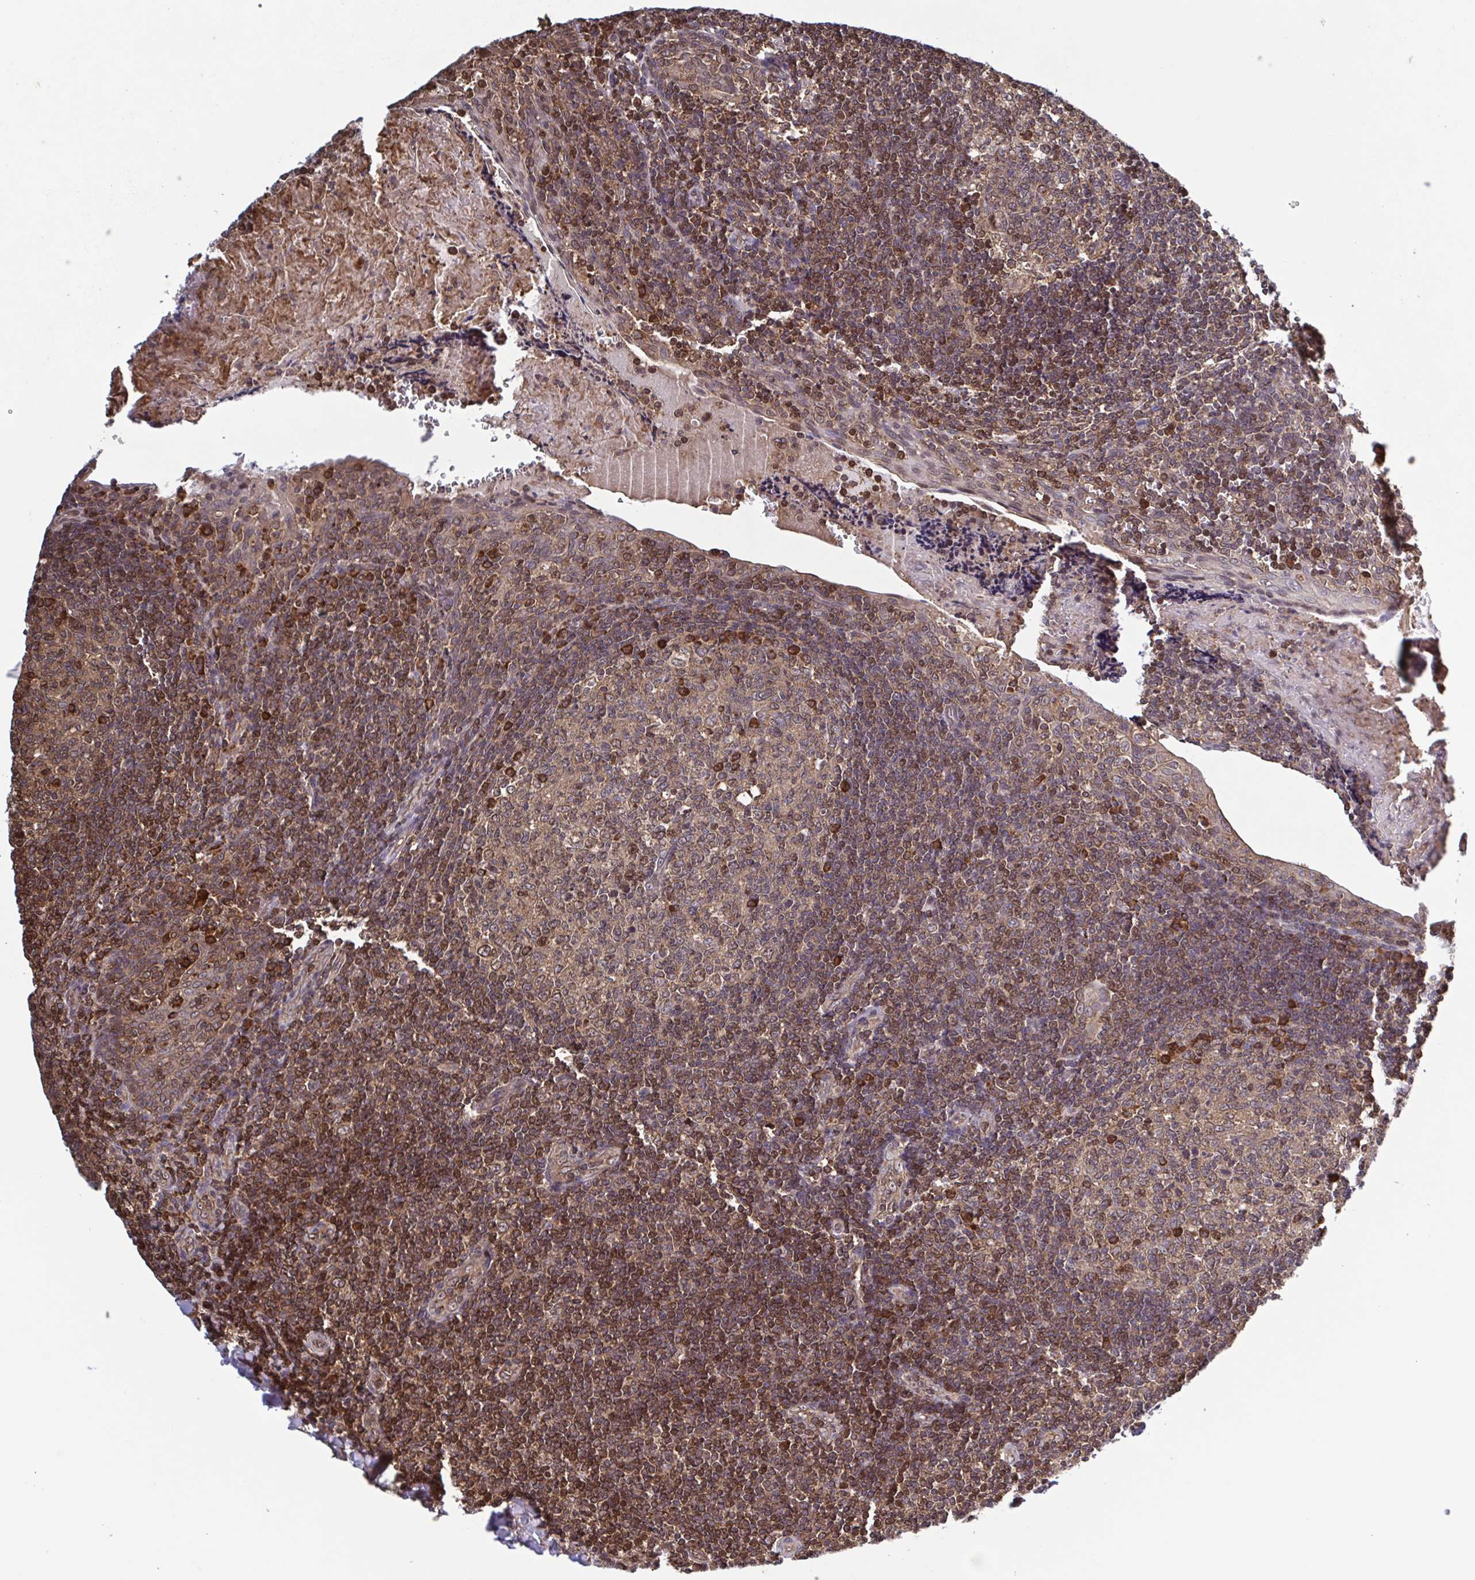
{"staining": {"intensity": "strong", "quantity": "<25%", "location": "cytoplasmic/membranous"}, "tissue": "tonsil", "cell_type": "Germinal center cells", "image_type": "normal", "snomed": [{"axis": "morphology", "description": "Normal tissue, NOS"}, {"axis": "morphology", "description": "Inflammation, NOS"}, {"axis": "topography", "description": "Tonsil"}], "caption": "Brown immunohistochemical staining in benign tonsil displays strong cytoplasmic/membranous positivity in approximately <25% of germinal center cells.", "gene": "SEC63", "patient": {"sex": "female", "age": 31}}